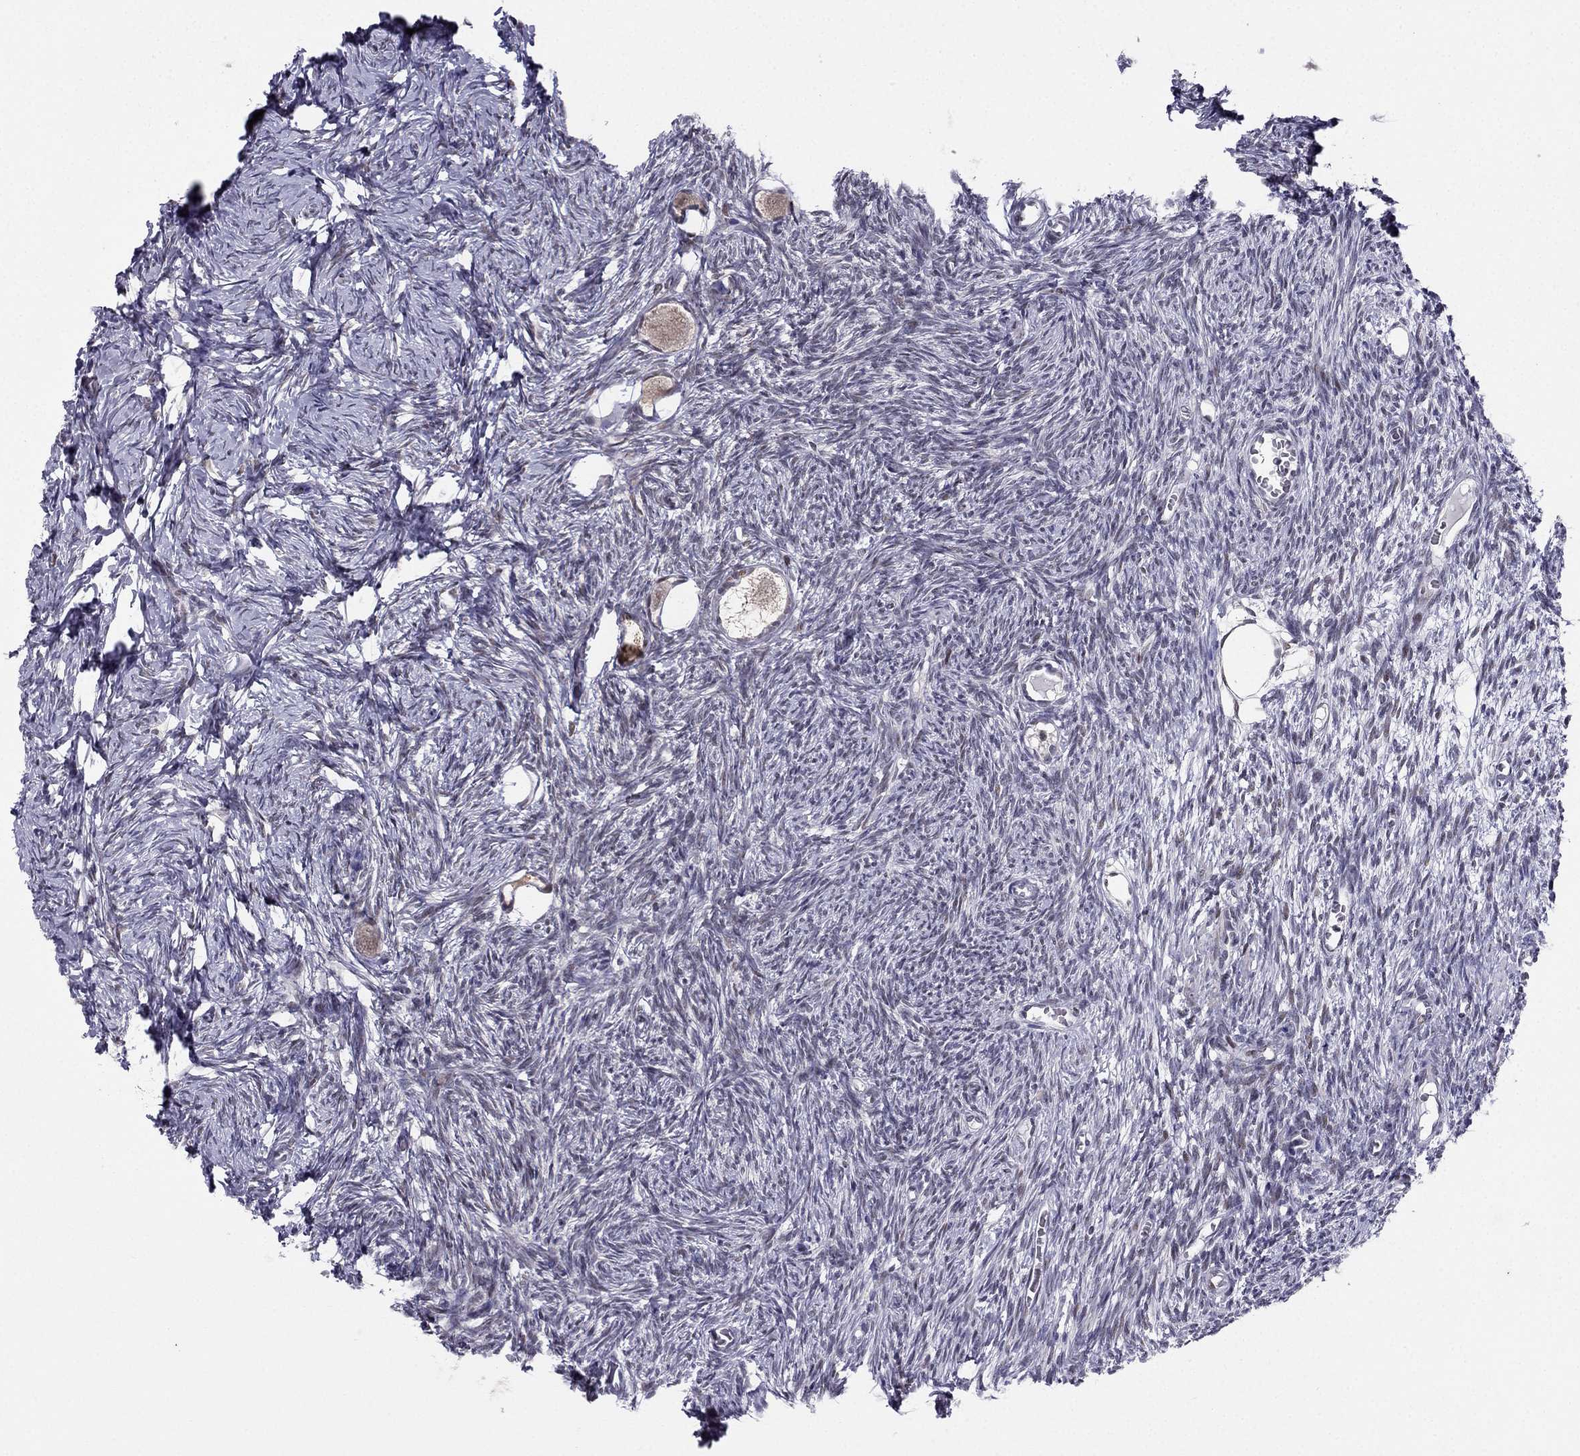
{"staining": {"intensity": "negative", "quantity": "none", "location": "none"}, "tissue": "ovary", "cell_type": "Follicle cells", "image_type": "normal", "snomed": [{"axis": "morphology", "description": "Normal tissue, NOS"}, {"axis": "topography", "description": "Ovary"}], "caption": "Immunohistochemistry (IHC) micrograph of unremarkable ovary: ovary stained with DAB displays no significant protein expression in follicle cells.", "gene": "RPRD2", "patient": {"sex": "female", "age": 27}}